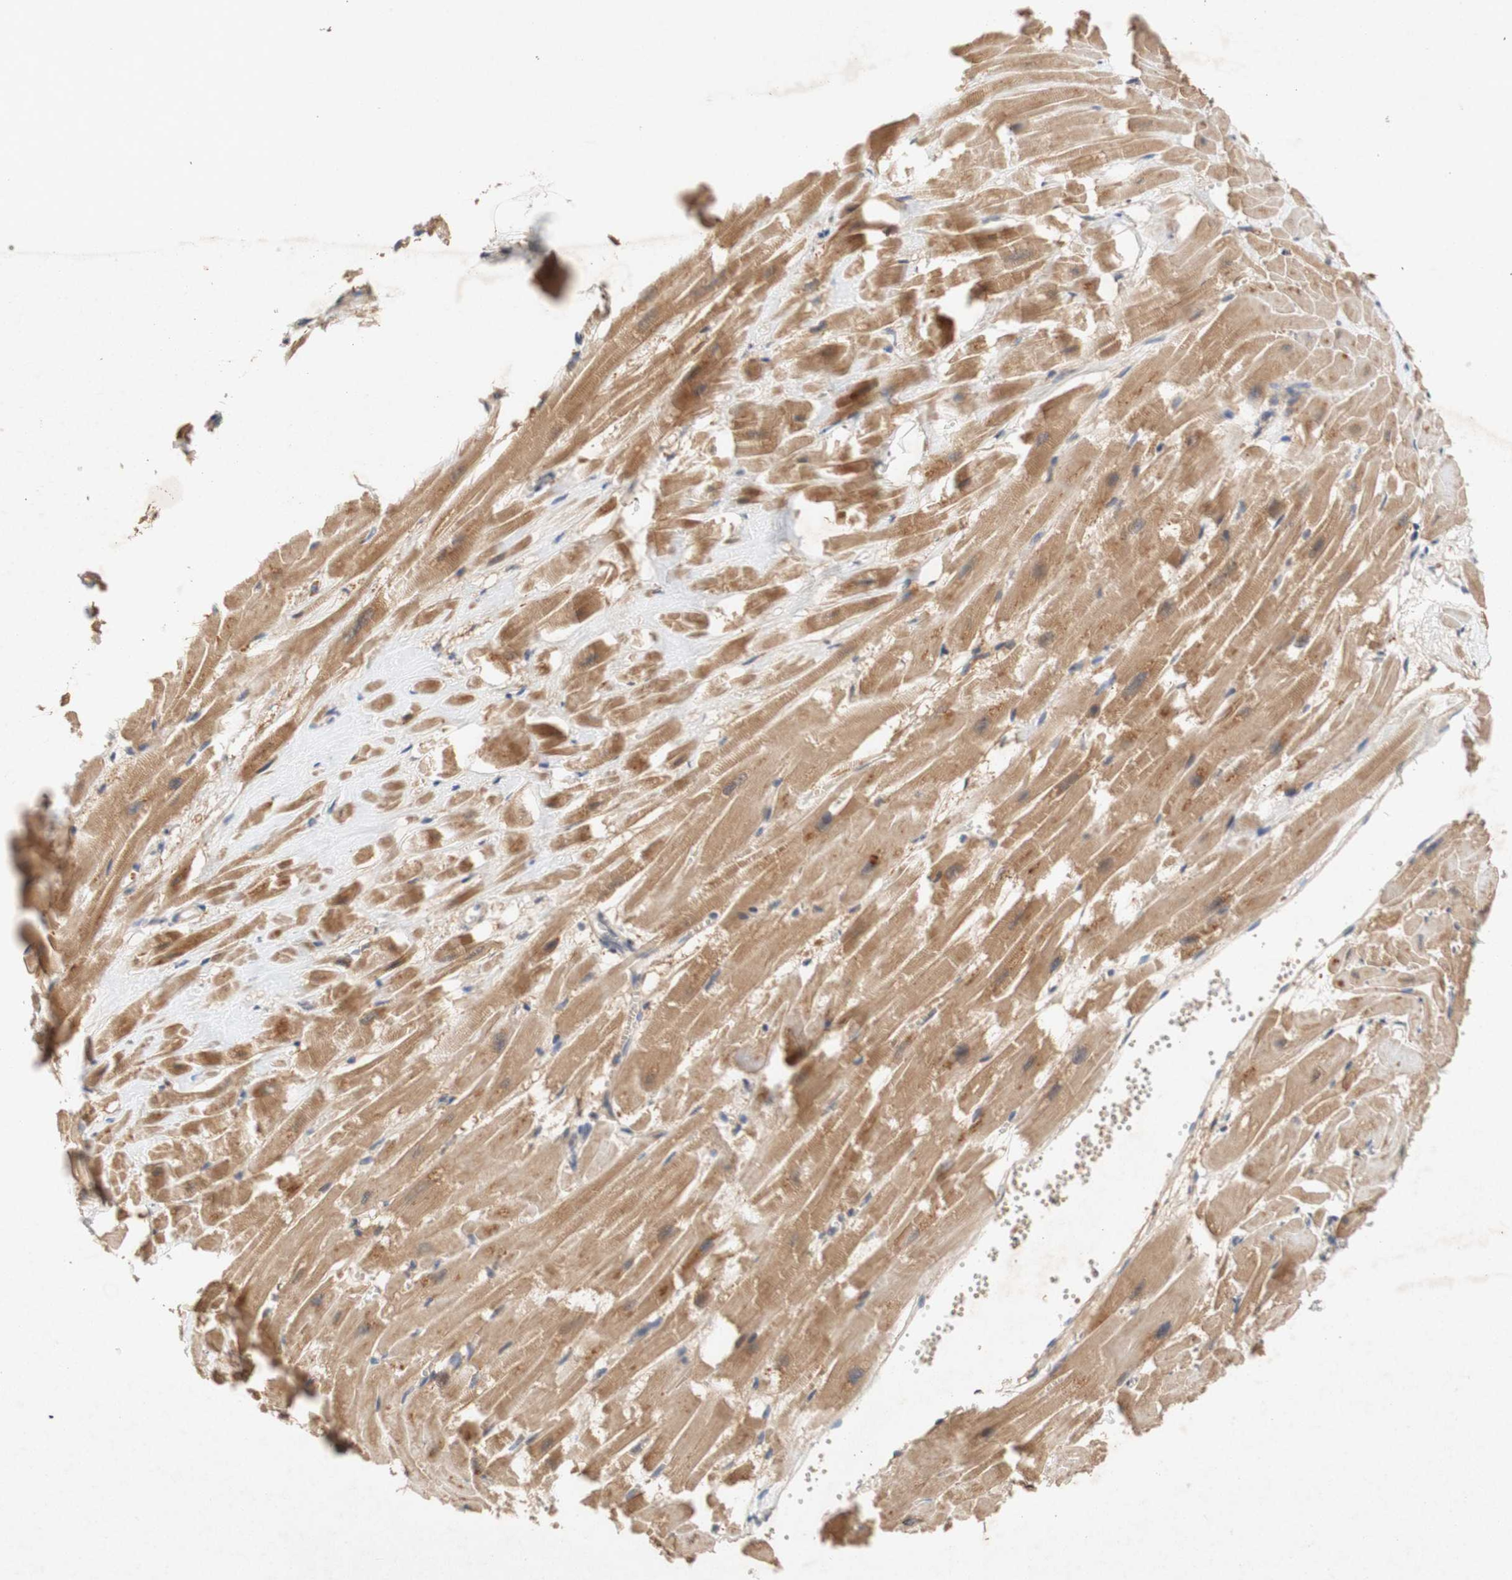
{"staining": {"intensity": "moderate", "quantity": ">75%", "location": "cytoplasmic/membranous"}, "tissue": "heart muscle", "cell_type": "Cardiomyocytes", "image_type": "normal", "snomed": [{"axis": "morphology", "description": "Normal tissue, NOS"}, {"axis": "topography", "description": "Heart"}], "caption": "Protein staining of benign heart muscle displays moderate cytoplasmic/membranous staining in about >75% of cardiomyocytes.", "gene": "PIN1", "patient": {"sex": "female", "age": 19}}